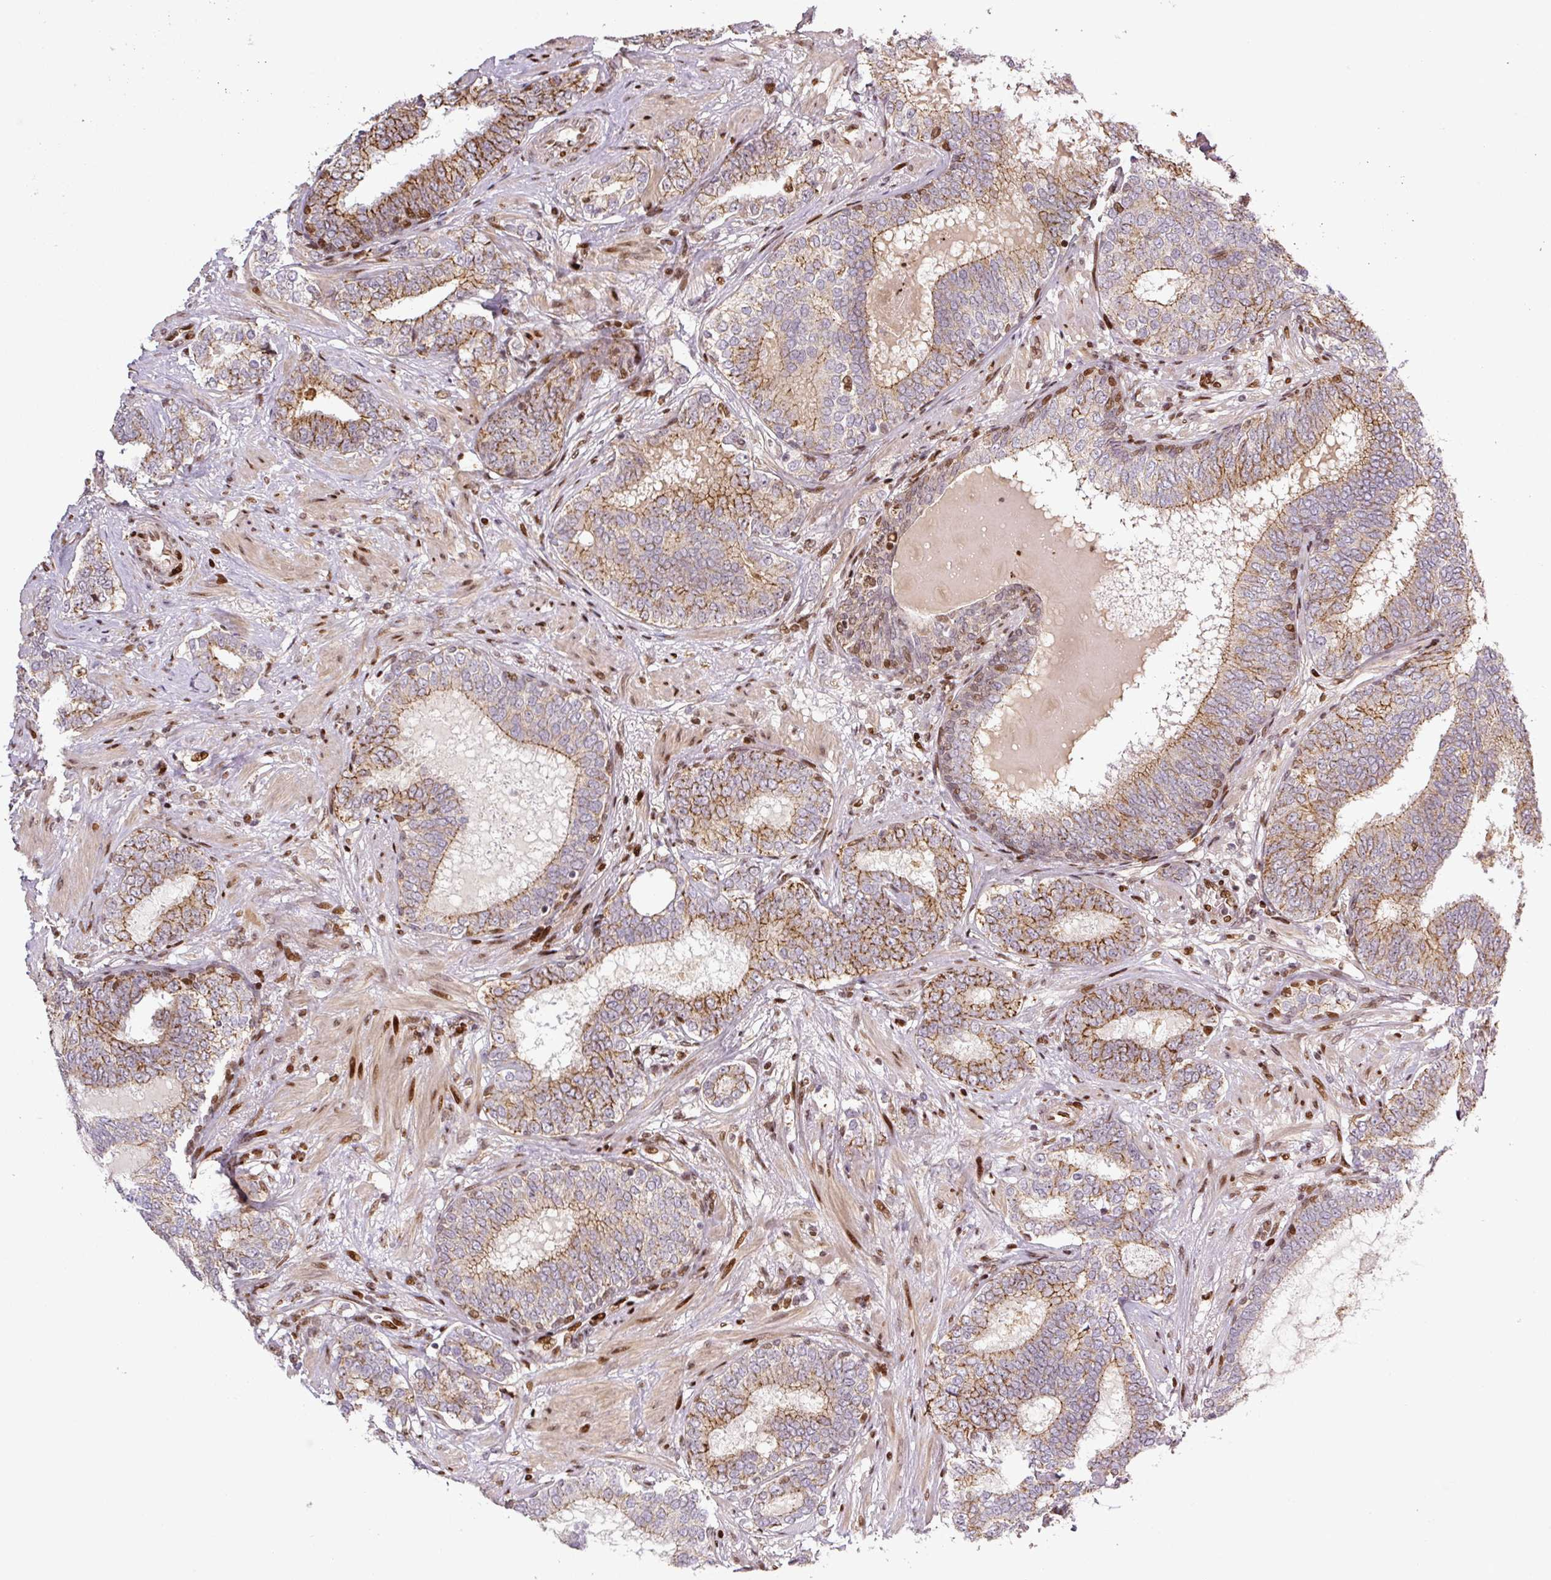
{"staining": {"intensity": "moderate", "quantity": ">75%", "location": "cytoplasmic/membranous"}, "tissue": "prostate cancer", "cell_type": "Tumor cells", "image_type": "cancer", "snomed": [{"axis": "morphology", "description": "Adenocarcinoma, High grade"}, {"axis": "topography", "description": "Prostate"}], "caption": "Immunohistochemical staining of prostate high-grade adenocarcinoma displays medium levels of moderate cytoplasmic/membranous protein staining in approximately >75% of tumor cells.", "gene": "PYDC2", "patient": {"sex": "male", "age": 72}}